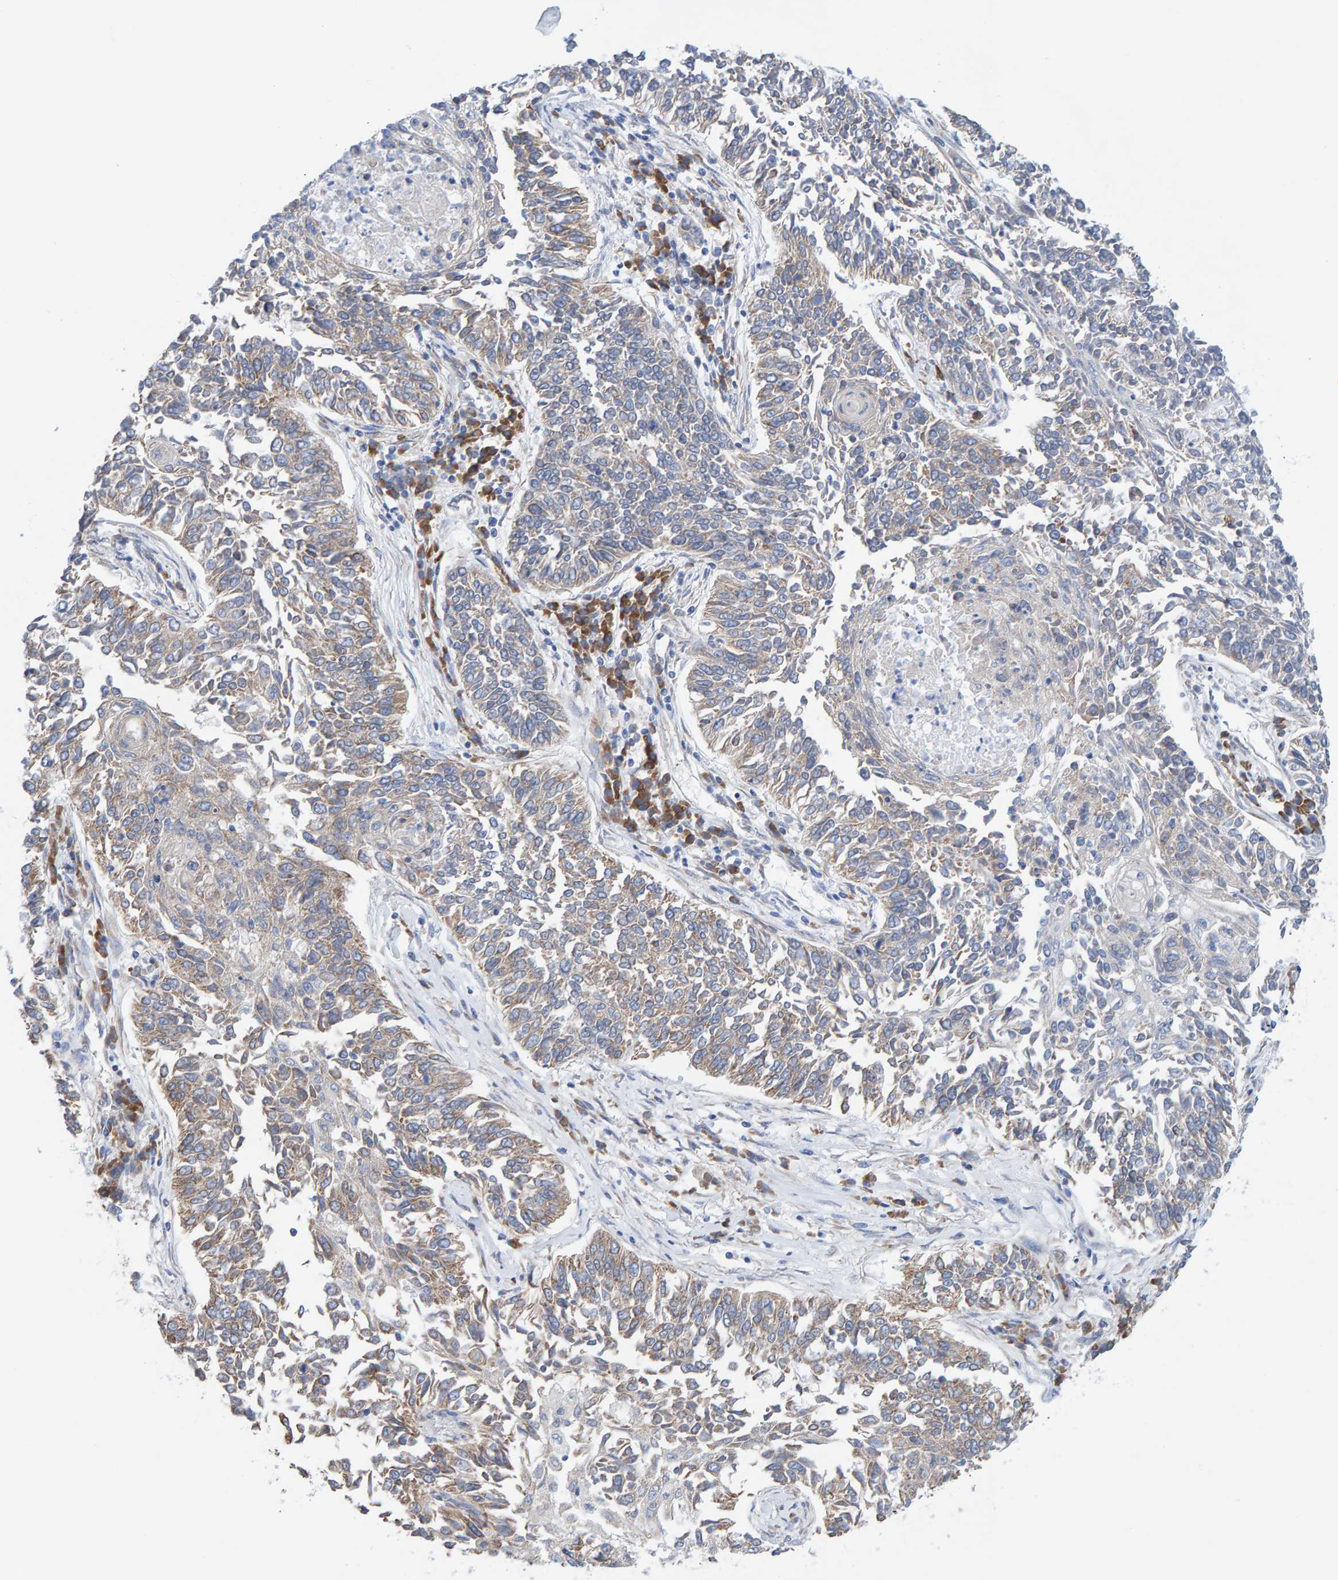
{"staining": {"intensity": "moderate", "quantity": "<25%", "location": "cytoplasmic/membranous"}, "tissue": "lung cancer", "cell_type": "Tumor cells", "image_type": "cancer", "snomed": [{"axis": "morphology", "description": "Normal tissue, NOS"}, {"axis": "morphology", "description": "Squamous cell carcinoma, NOS"}, {"axis": "topography", "description": "Cartilage tissue"}, {"axis": "topography", "description": "Bronchus"}, {"axis": "topography", "description": "Lung"}], "caption": "Human lung cancer stained with a protein marker exhibits moderate staining in tumor cells.", "gene": "CDK5RAP3", "patient": {"sex": "female", "age": 49}}